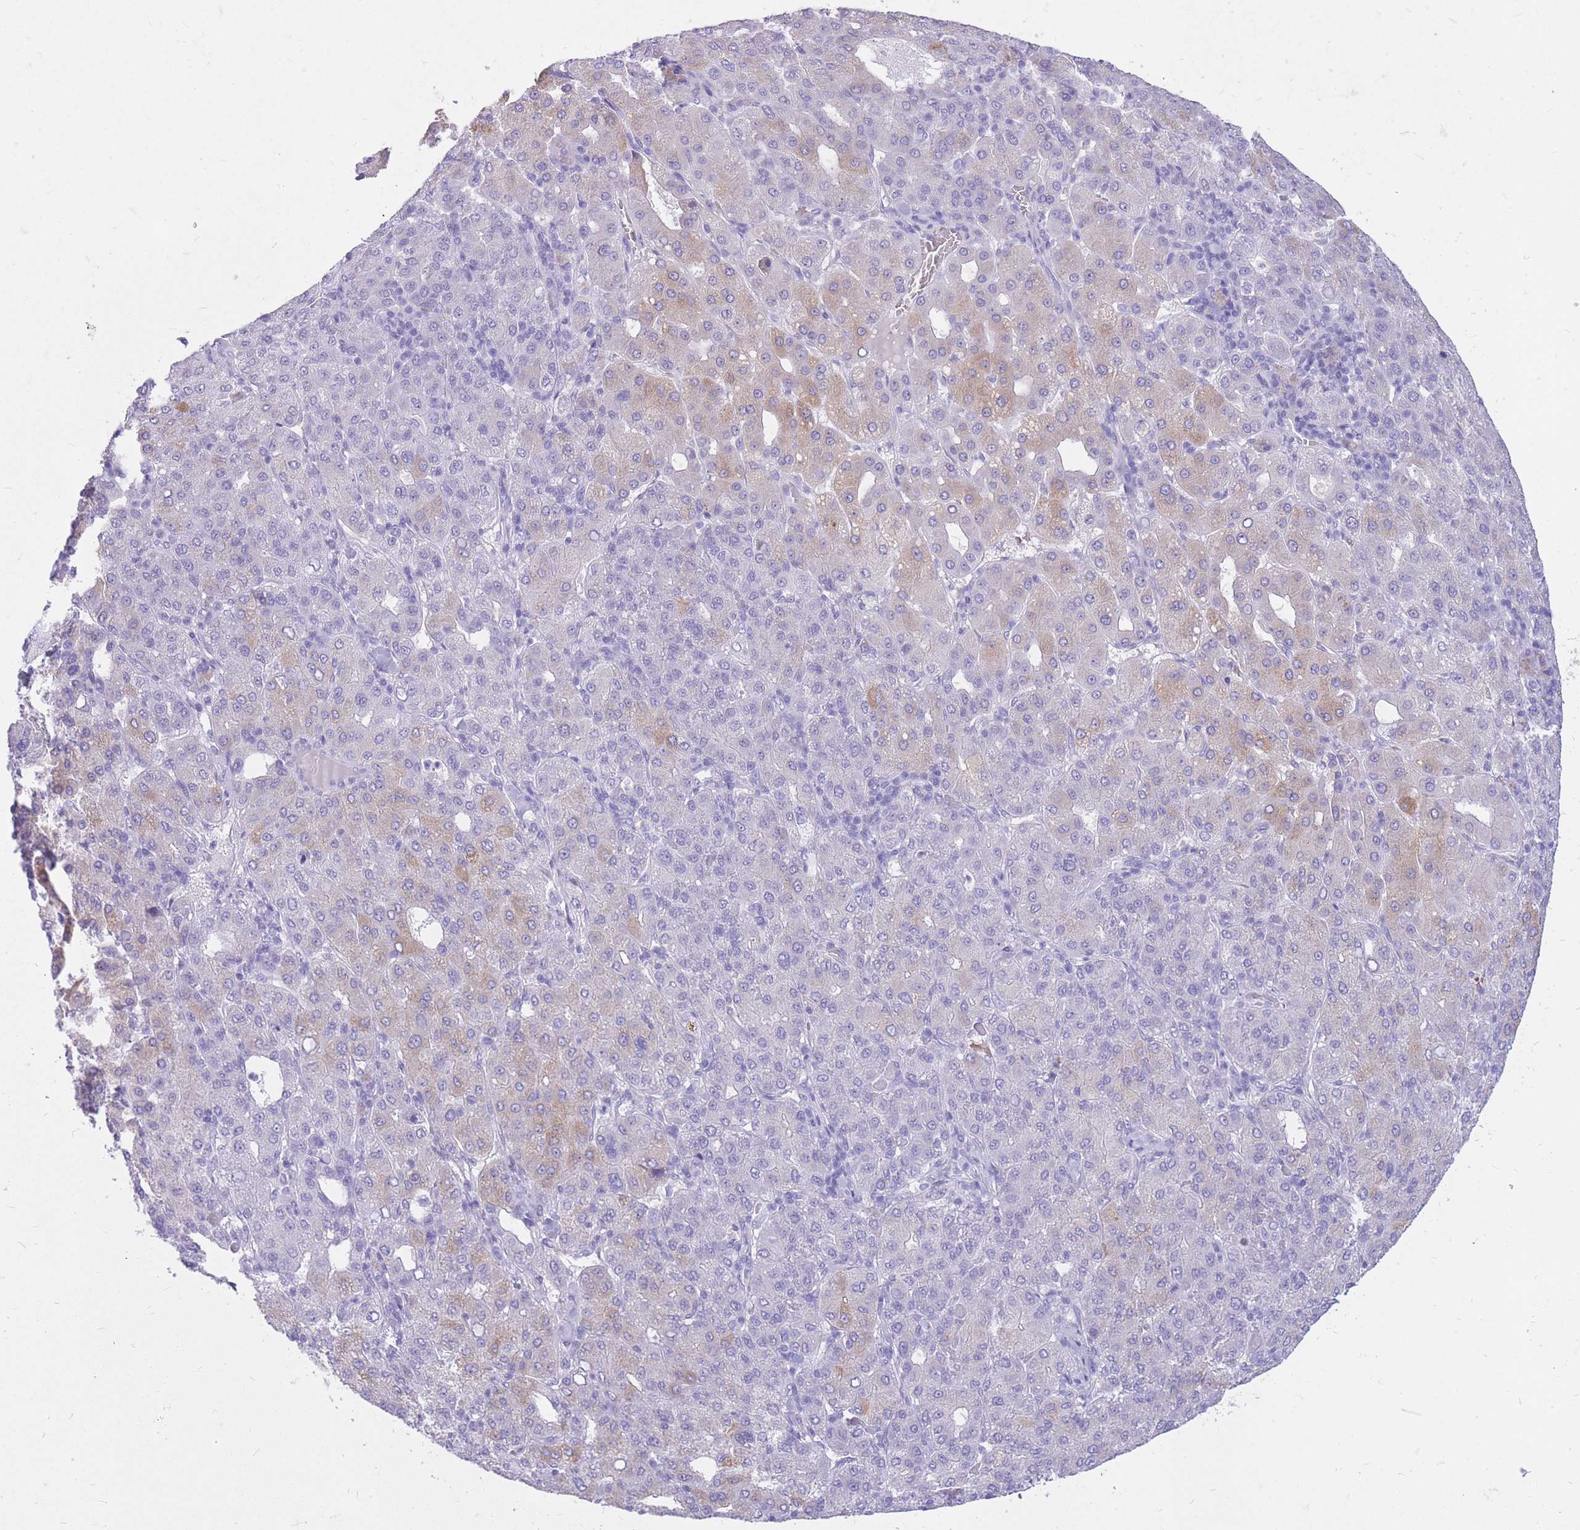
{"staining": {"intensity": "weak", "quantity": "<25%", "location": "cytoplasmic/membranous"}, "tissue": "liver cancer", "cell_type": "Tumor cells", "image_type": "cancer", "snomed": [{"axis": "morphology", "description": "Carcinoma, Hepatocellular, NOS"}, {"axis": "topography", "description": "Liver"}], "caption": "Tumor cells show no significant protein positivity in liver hepatocellular carcinoma.", "gene": "CYP21A2", "patient": {"sex": "male", "age": 65}}